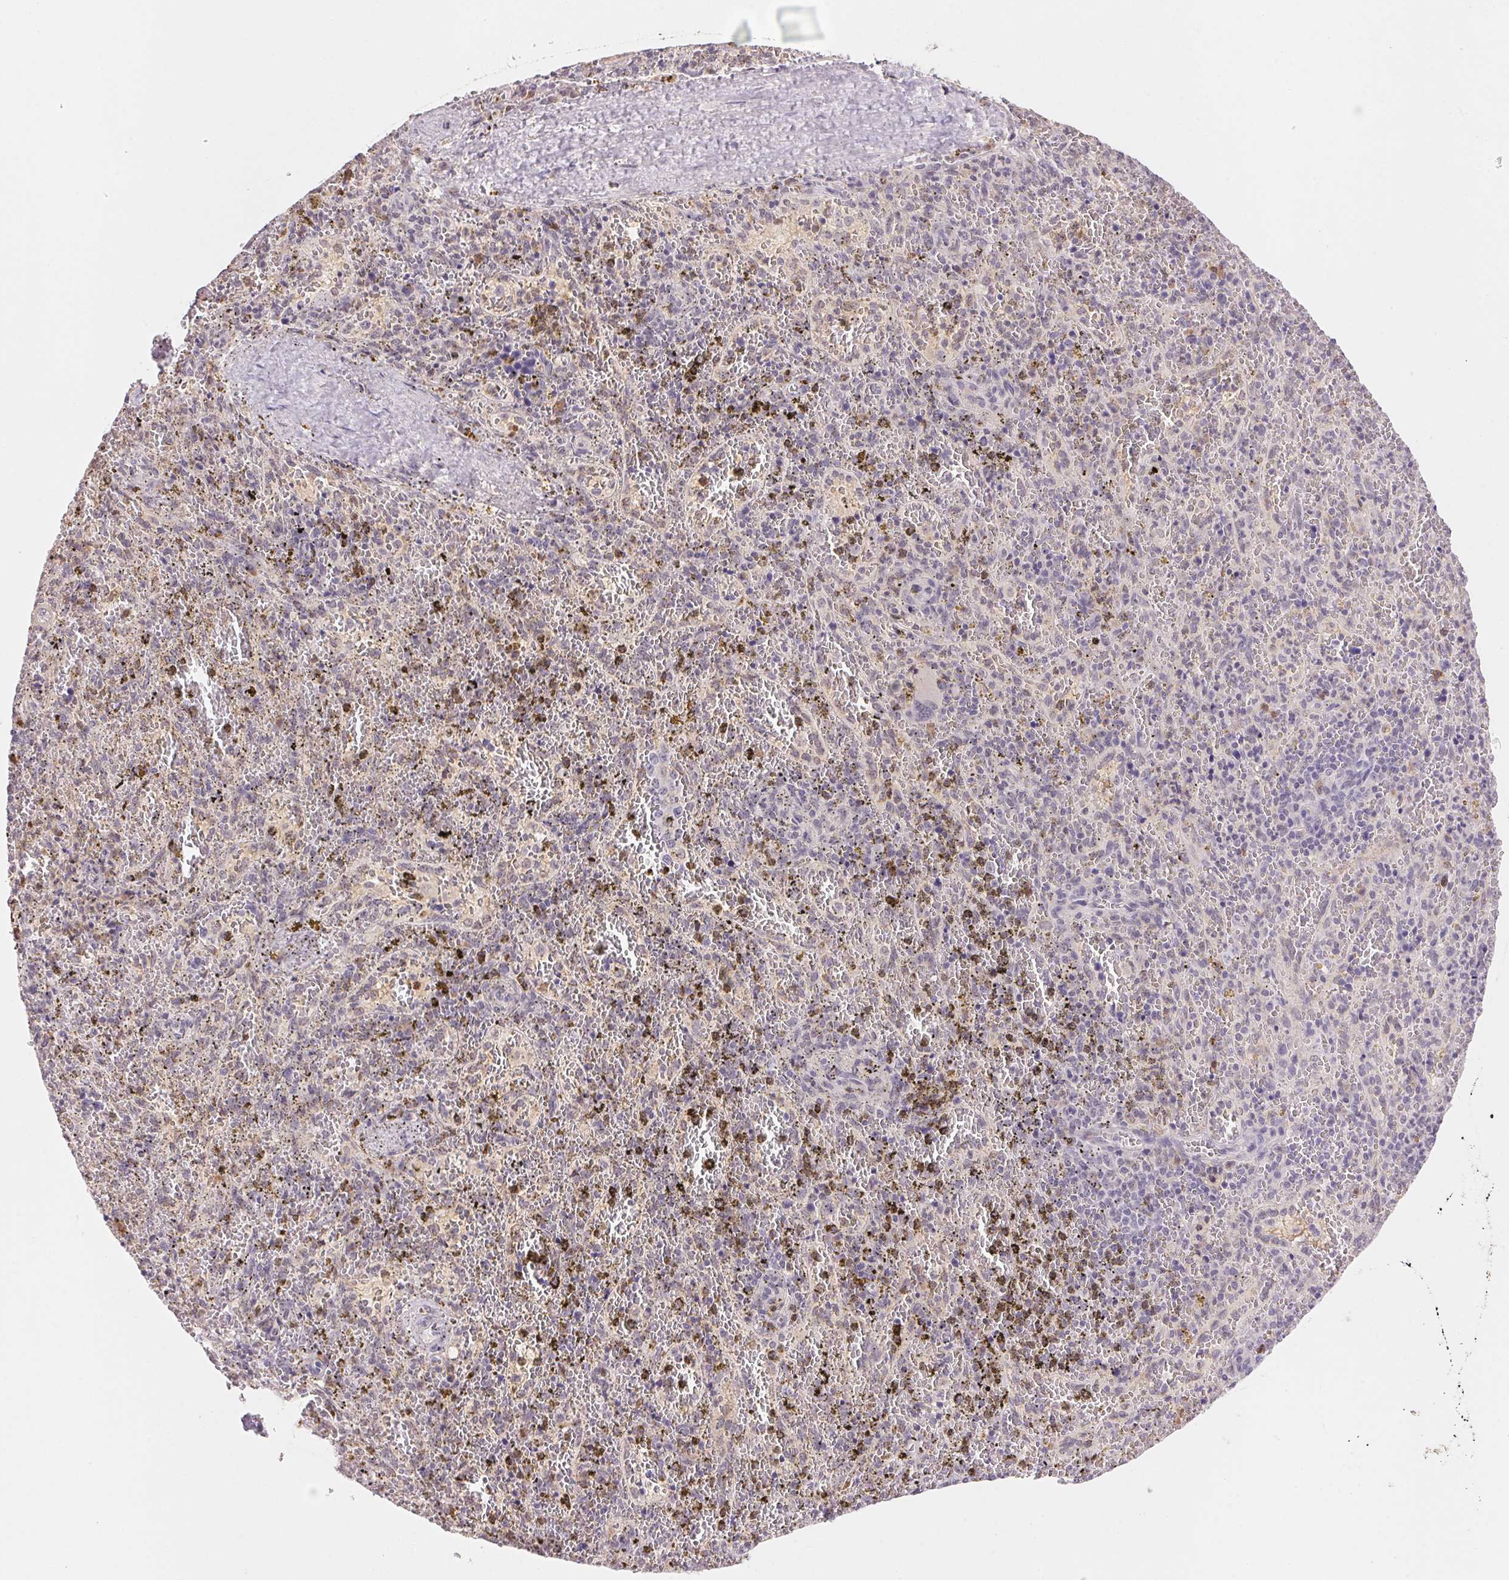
{"staining": {"intensity": "negative", "quantity": "none", "location": "none"}, "tissue": "spleen", "cell_type": "Cells in red pulp", "image_type": "normal", "snomed": [{"axis": "morphology", "description": "Normal tissue, NOS"}, {"axis": "topography", "description": "Spleen"}], "caption": "High power microscopy histopathology image of an immunohistochemistry micrograph of unremarkable spleen, revealing no significant staining in cells in red pulp.", "gene": "FNDC4", "patient": {"sex": "female", "age": 50}}